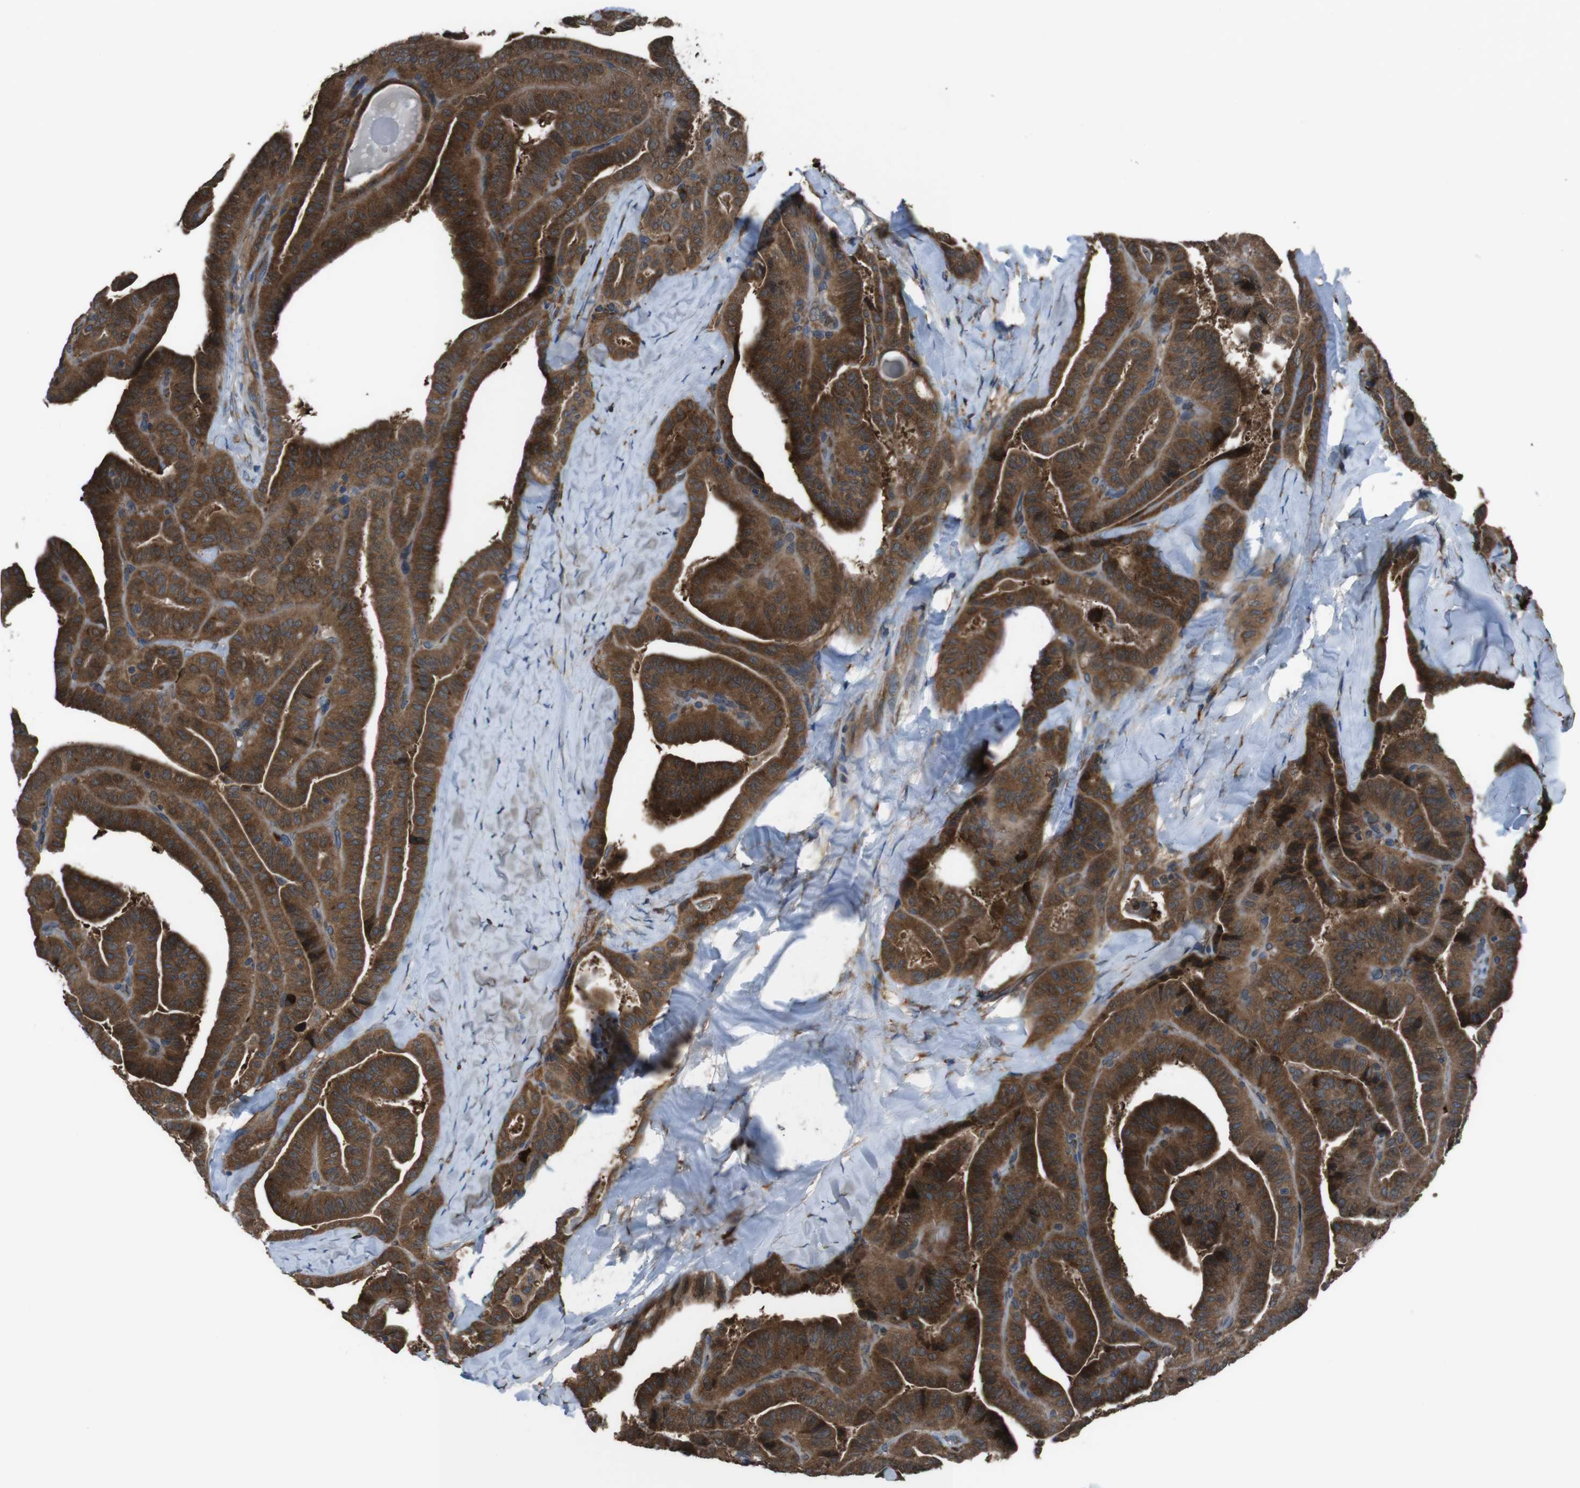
{"staining": {"intensity": "strong", "quantity": ">75%", "location": "cytoplasmic/membranous"}, "tissue": "thyroid cancer", "cell_type": "Tumor cells", "image_type": "cancer", "snomed": [{"axis": "morphology", "description": "Papillary adenocarcinoma, NOS"}, {"axis": "topography", "description": "Thyroid gland"}], "caption": "Immunohistochemical staining of human thyroid cancer (papillary adenocarcinoma) shows strong cytoplasmic/membranous protein positivity in about >75% of tumor cells. (Stains: DAB (3,3'-diaminobenzidine) in brown, nuclei in blue, Microscopy: brightfield microscopy at high magnification).", "gene": "SSR3", "patient": {"sex": "male", "age": 77}}